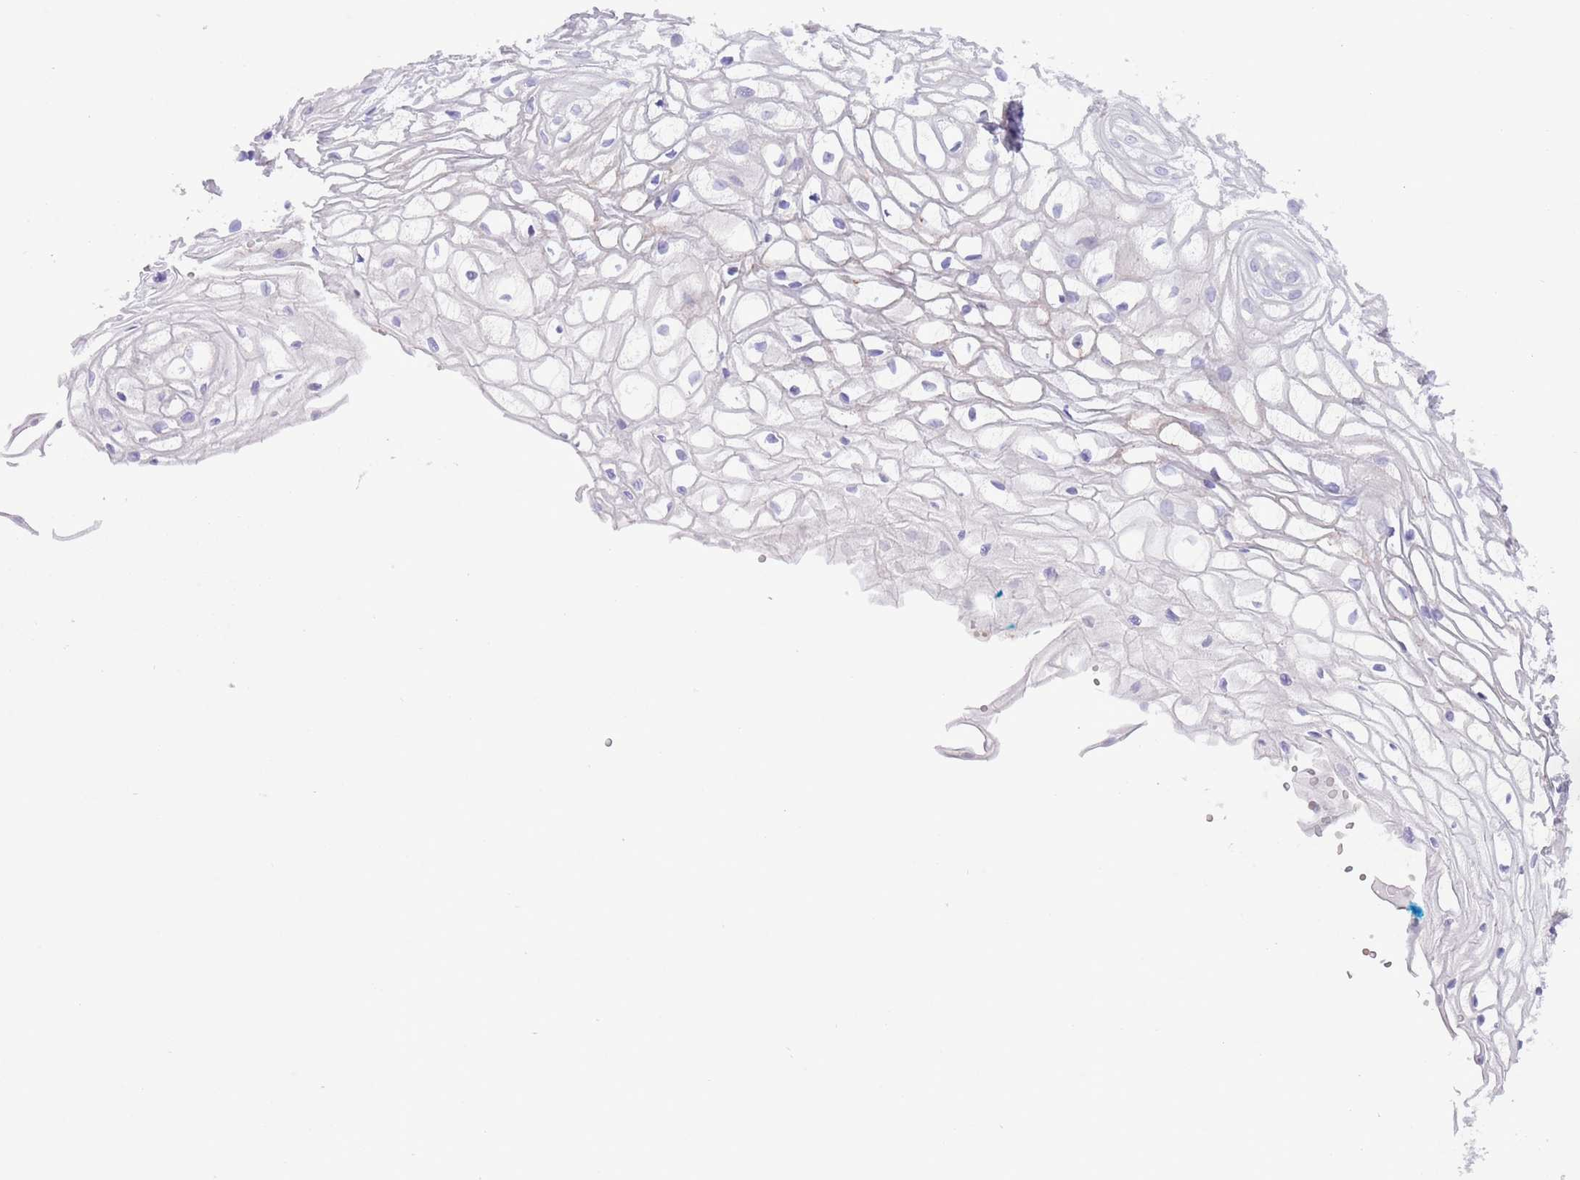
{"staining": {"intensity": "negative", "quantity": "none", "location": "none"}, "tissue": "vagina", "cell_type": "Squamous epithelial cells", "image_type": "normal", "snomed": [{"axis": "morphology", "description": "Normal tissue, NOS"}, {"axis": "topography", "description": "Vagina"}], "caption": "This is an immunohistochemistry (IHC) micrograph of normal human vagina. There is no expression in squamous epithelial cells.", "gene": "PRR32", "patient": {"sex": "female", "age": 34}}